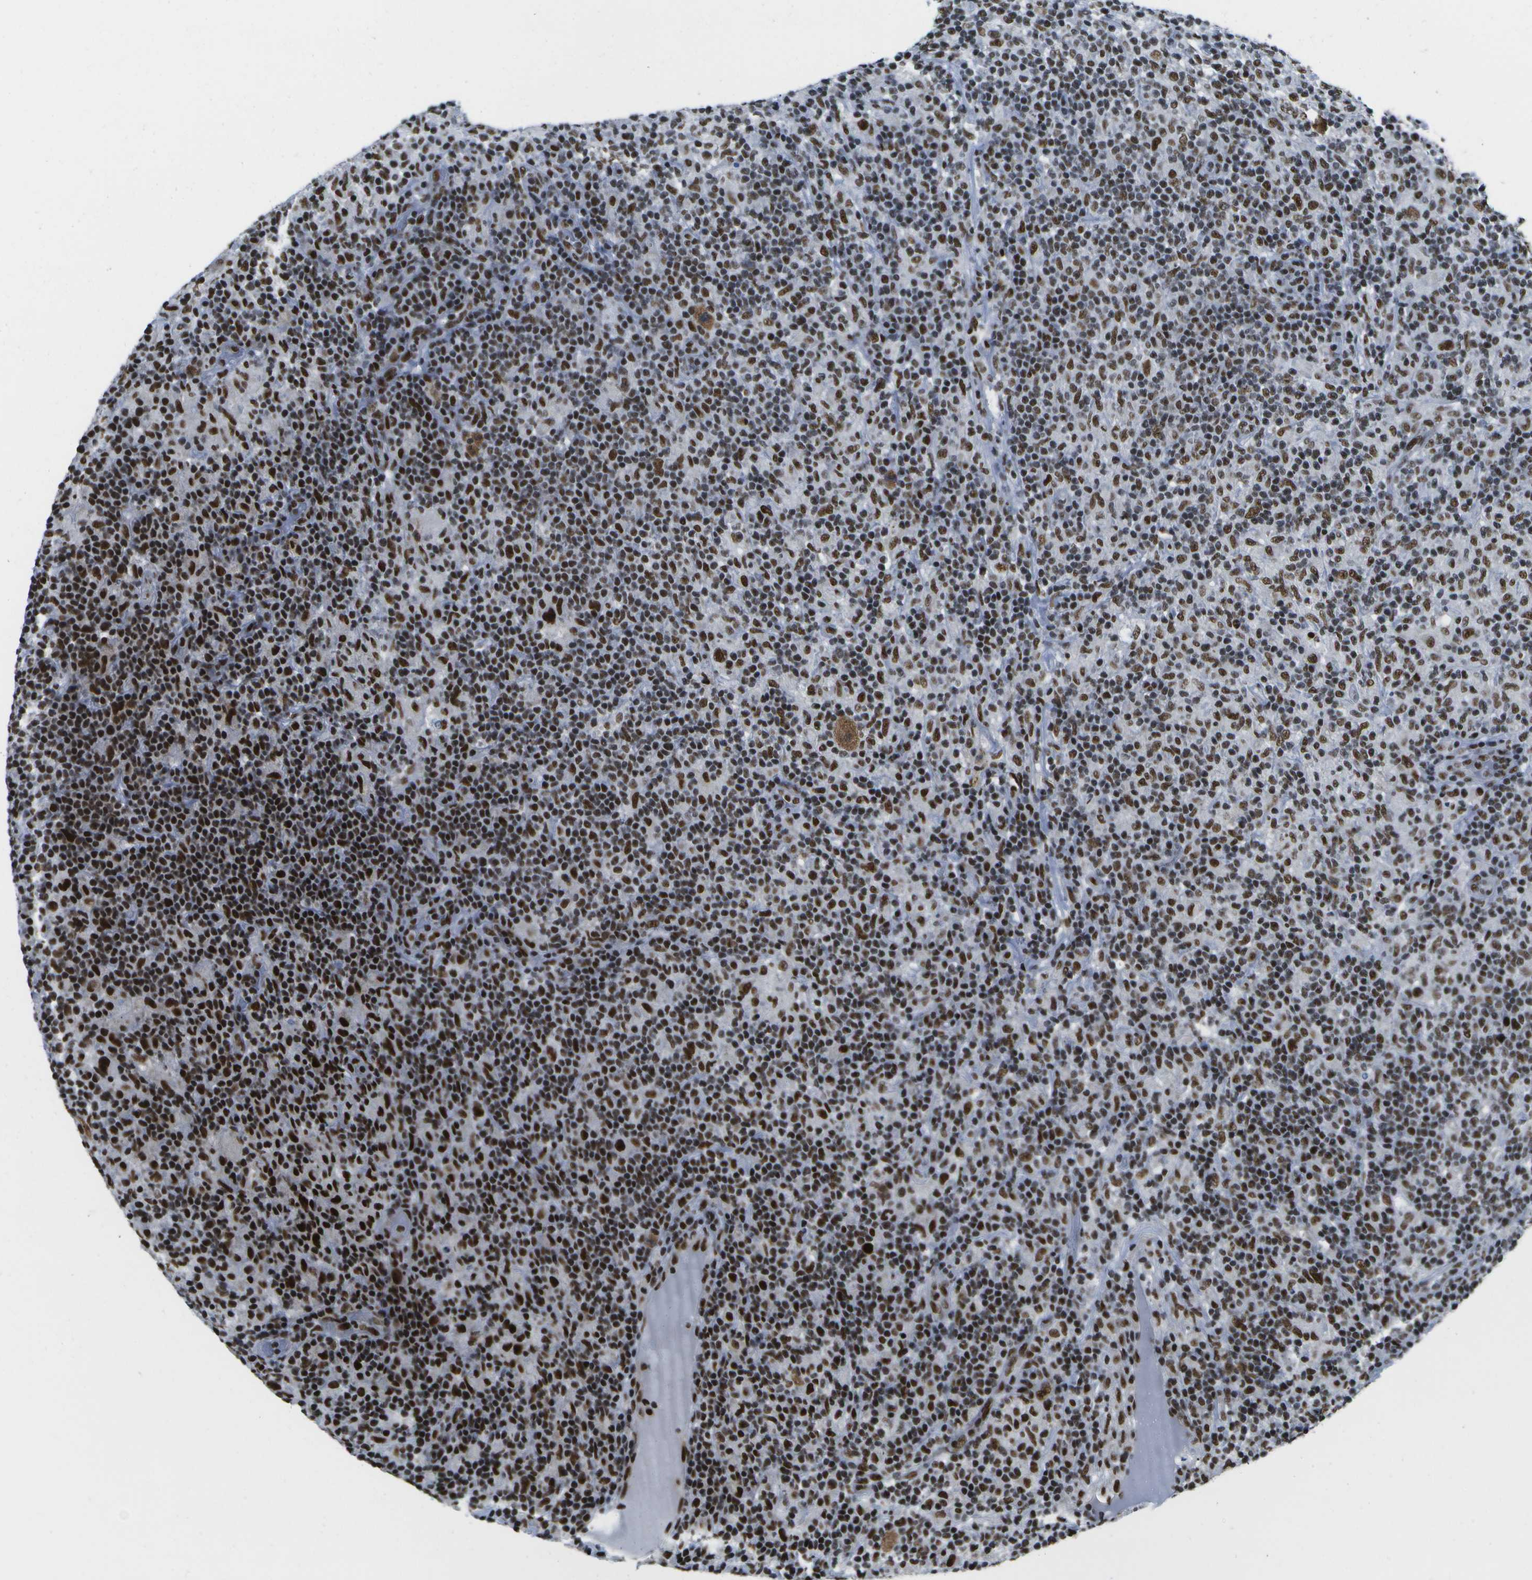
{"staining": {"intensity": "strong", "quantity": ">75%", "location": "nuclear"}, "tissue": "lymphoma", "cell_type": "Tumor cells", "image_type": "cancer", "snomed": [{"axis": "morphology", "description": "Hodgkin's disease, NOS"}, {"axis": "topography", "description": "Lymph node"}], "caption": "A histopathology image of human Hodgkin's disease stained for a protein reveals strong nuclear brown staining in tumor cells. (DAB IHC, brown staining for protein, blue staining for nuclei).", "gene": "NSRP1", "patient": {"sex": "male", "age": 70}}